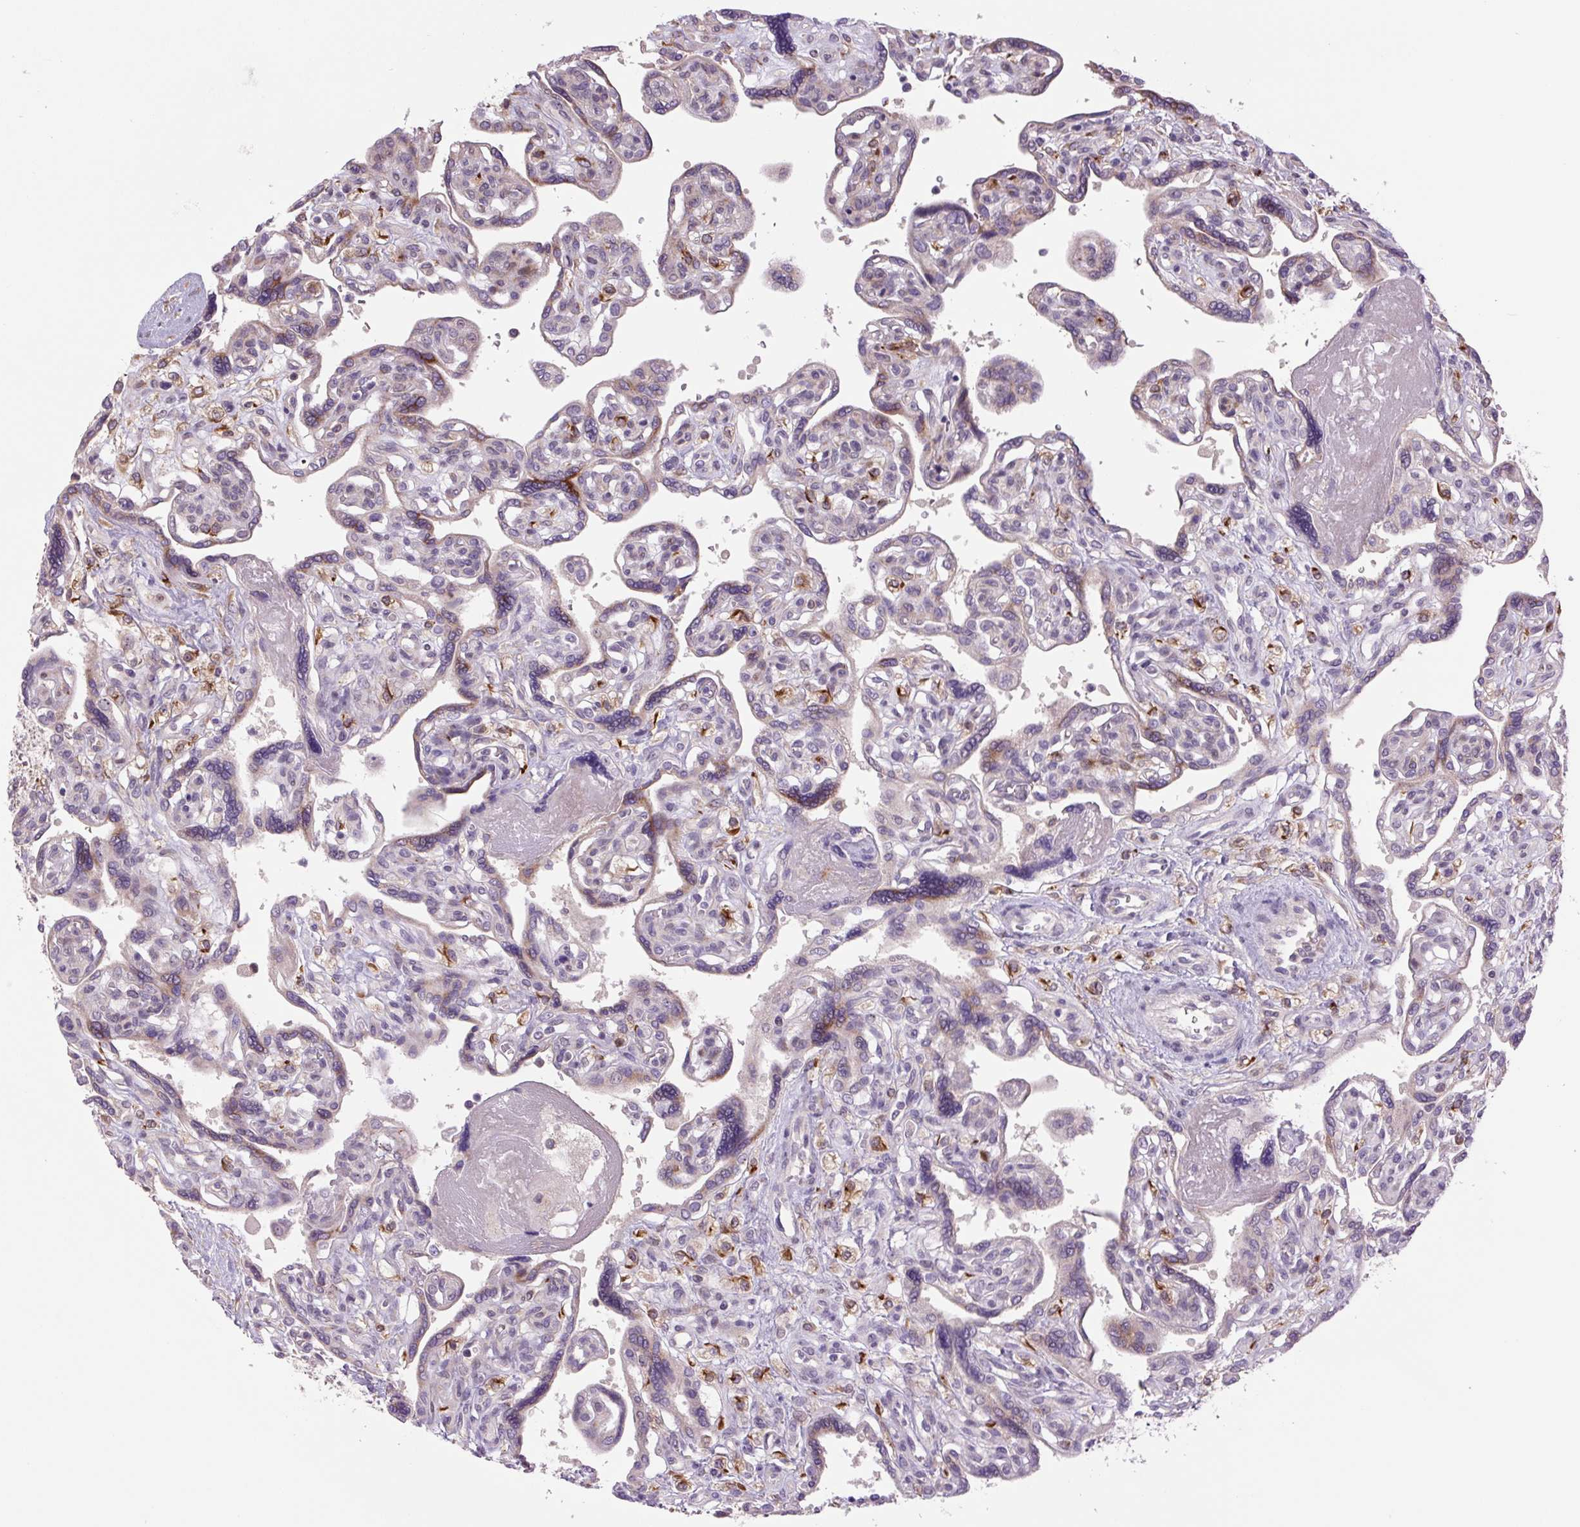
{"staining": {"intensity": "weak", "quantity": "25%-75%", "location": "cytoplasmic/membranous,nuclear"}, "tissue": "placenta", "cell_type": "Decidual cells", "image_type": "normal", "snomed": [{"axis": "morphology", "description": "Normal tissue, NOS"}, {"axis": "topography", "description": "Placenta"}], "caption": "Immunohistochemistry image of unremarkable placenta: placenta stained using immunohistochemistry (IHC) displays low levels of weak protein expression localized specifically in the cytoplasmic/membranous,nuclear of decidual cells, appearing as a cytoplasmic/membranous,nuclear brown color.", "gene": "PLA2G4A", "patient": {"sex": "female", "age": 39}}